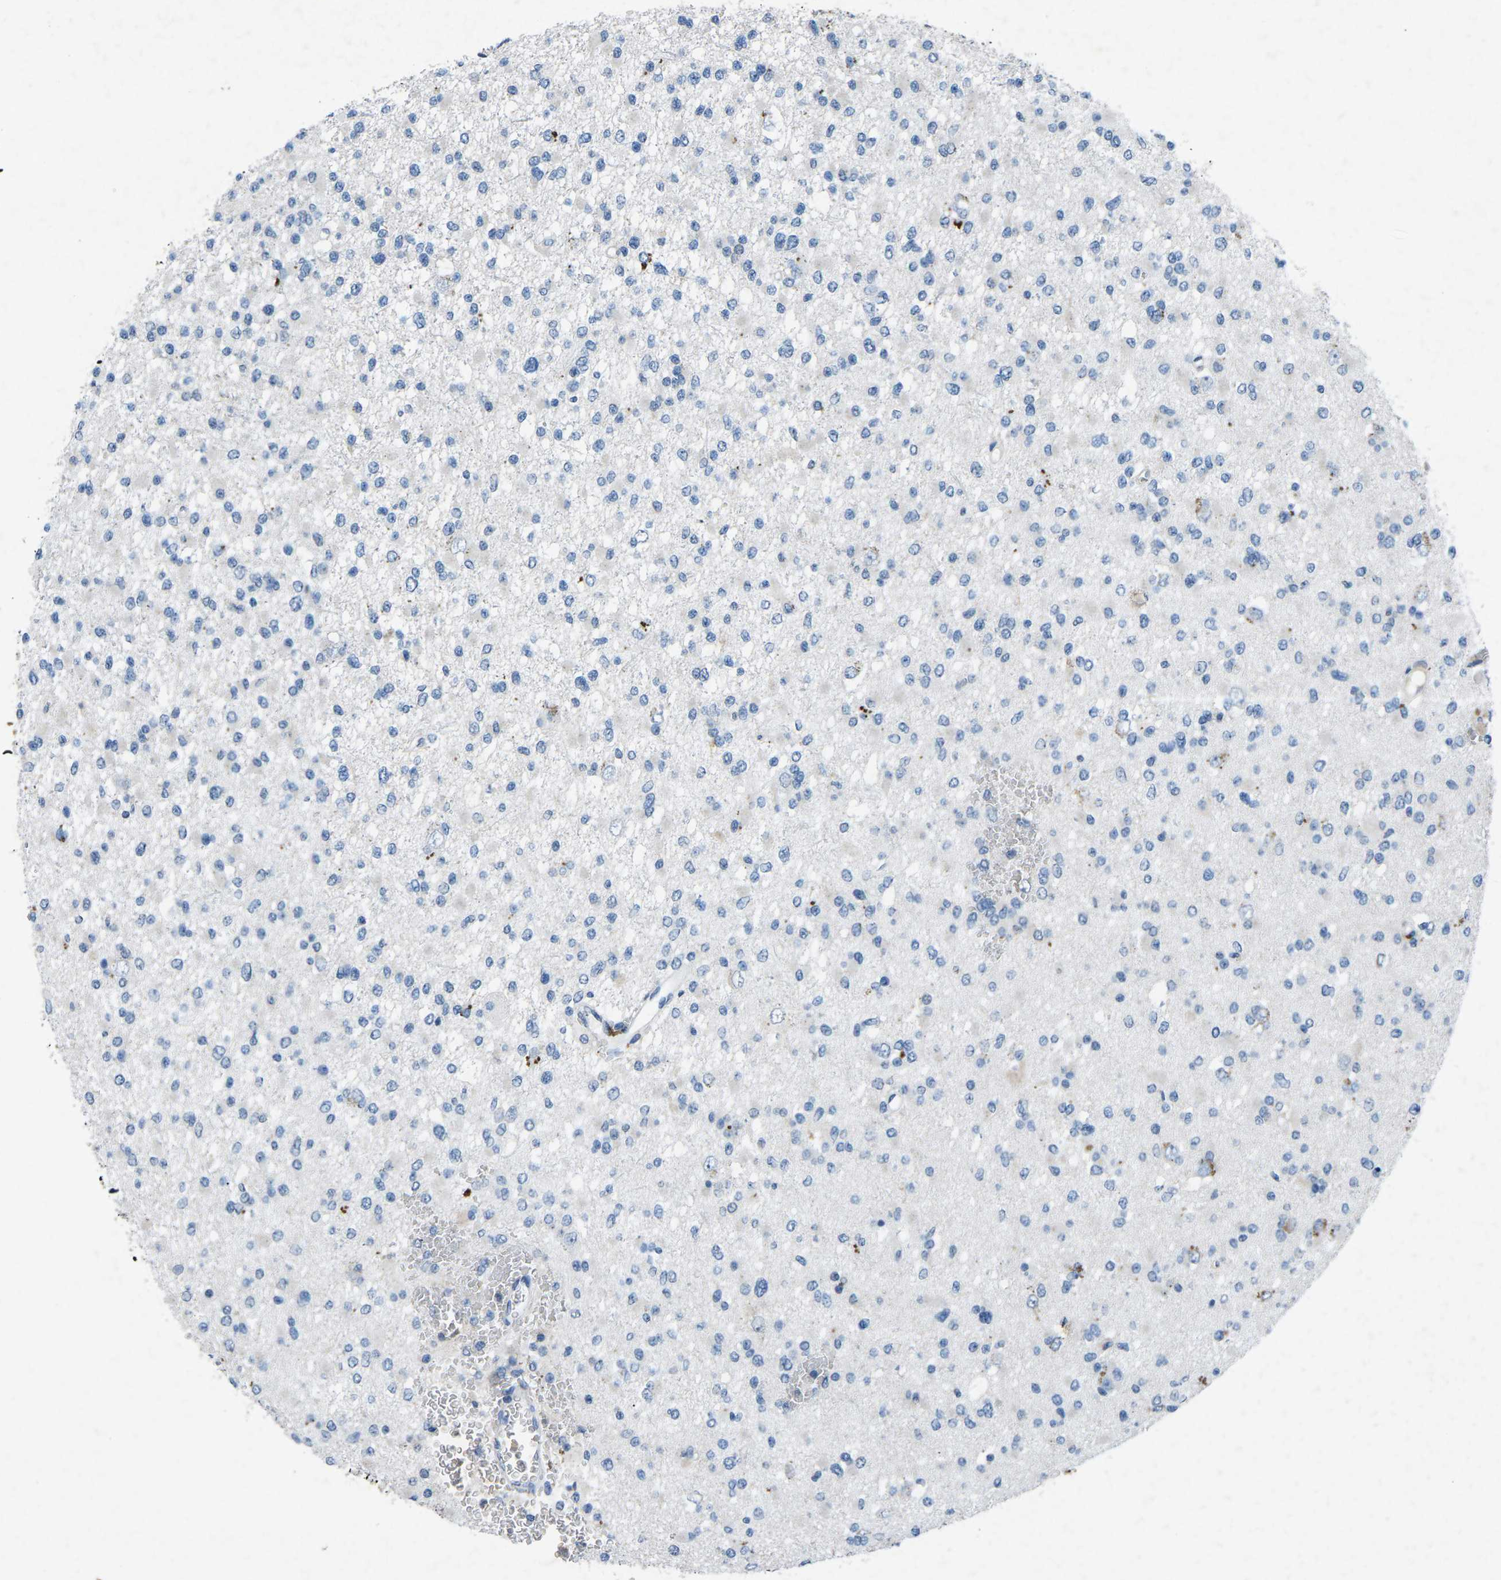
{"staining": {"intensity": "negative", "quantity": "none", "location": "none"}, "tissue": "glioma", "cell_type": "Tumor cells", "image_type": "cancer", "snomed": [{"axis": "morphology", "description": "Glioma, malignant, Low grade"}, {"axis": "topography", "description": "Brain"}], "caption": "High magnification brightfield microscopy of glioma stained with DAB (3,3'-diaminobenzidine) (brown) and counterstained with hematoxylin (blue): tumor cells show no significant expression. (DAB (3,3'-diaminobenzidine) immunohistochemistry, high magnification).", "gene": "PLG", "patient": {"sex": "female", "age": 22}}